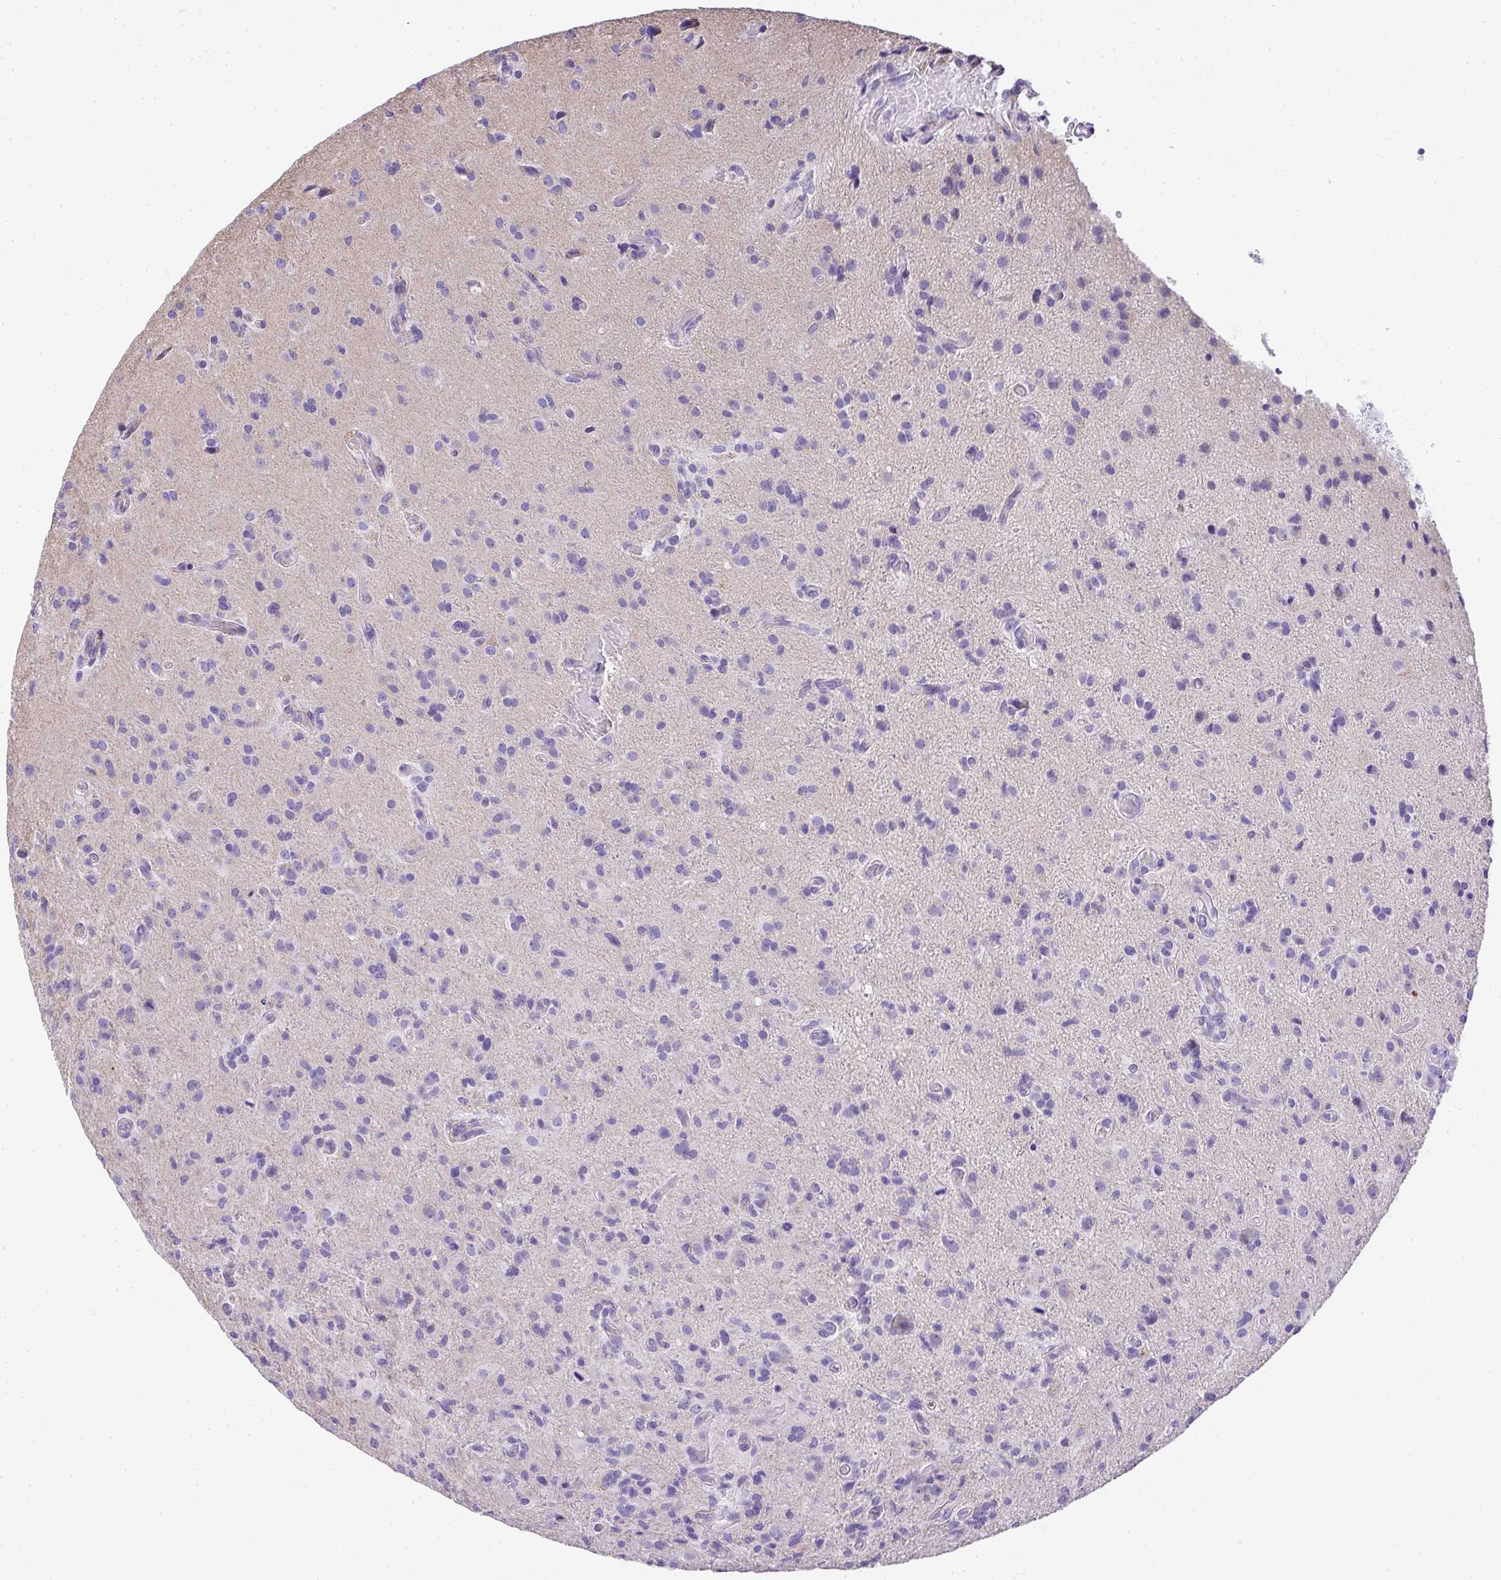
{"staining": {"intensity": "negative", "quantity": "none", "location": "none"}, "tissue": "glioma", "cell_type": "Tumor cells", "image_type": "cancer", "snomed": [{"axis": "morphology", "description": "Glioma, malignant, High grade"}, {"axis": "topography", "description": "Brain"}], "caption": "A photomicrograph of glioma stained for a protein displays no brown staining in tumor cells. Brightfield microscopy of IHC stained with DAB (3,3'-diaminobenzidine) (brown) and hematoxylin (blue), captured at high magnification.", "gene": "PLPPR3", "patient": {"sex": "male", "age": 55}}